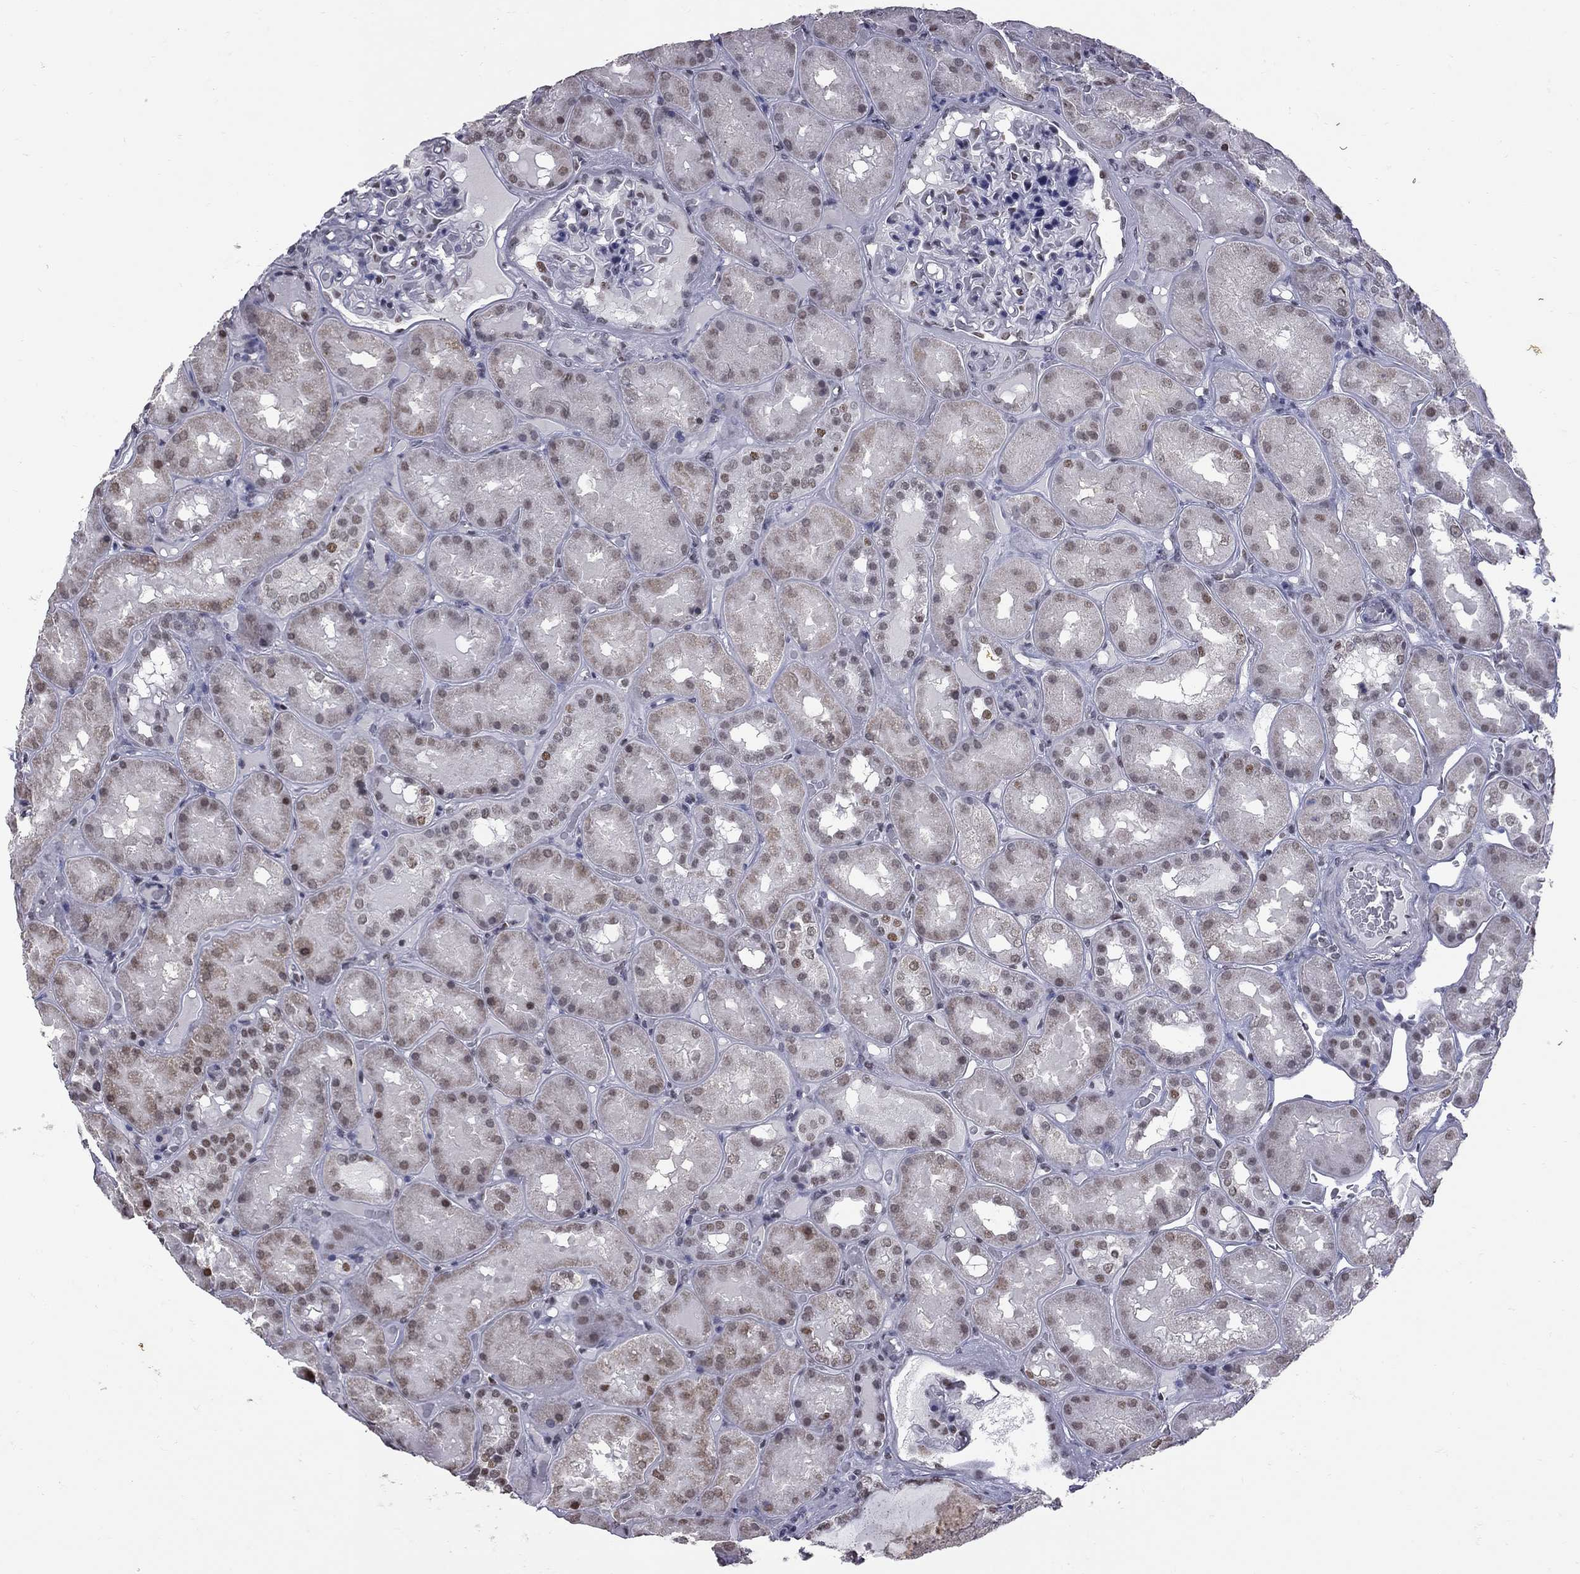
{"staining": {"intensity": "moderate", "quantity": "<25%", "location": "nuclear"}, "tissue": "kidney", "cell_type": "Cells in glomeruli", "image_type": "normal", "snomed": [{"axis": "morphology", "description": "Normal tissue, NOS"}, {"axis": "topography", "description": "Kidney"}], "caption": "Kidney stained for a protein (brown) displays moderate nuclear positive staining in approximately <25% of cells in glomeruli.", "gene": "ZNF154", "patient": {"sex": "male", "age": 73}}